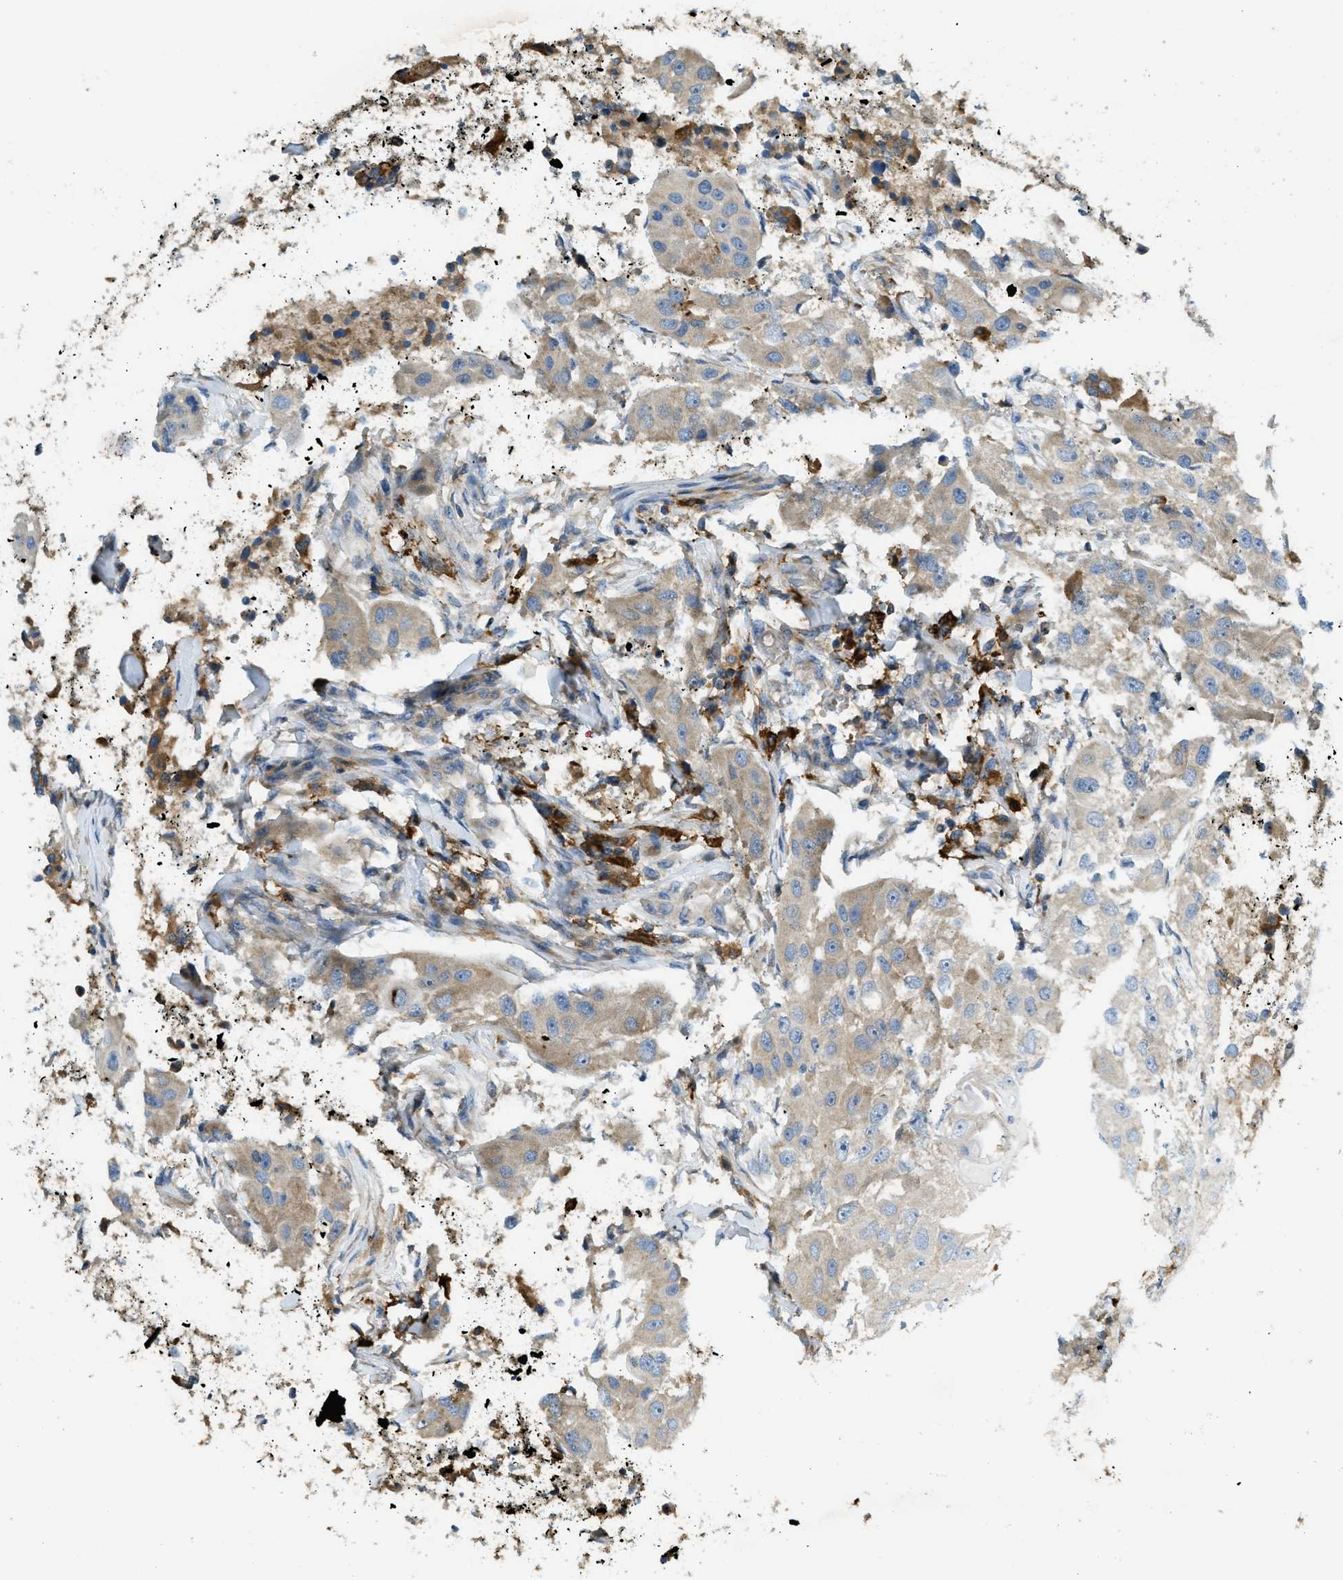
{"staining": {"intensity": "moderate", "quantity": "<25%", "location": "nuclear"}, "tissue": "glioma", "cell_type": "Tumor cells", "image_type": "cancer", "snomed": [{"axis": "morphology", "description": "Glioma, malignant, High grade"}, {"axis": "topography", "description": "Cerebral cortex"}], "caption": "Moderate nuclear positivity for a protein is identified in about <25% of tumor cells of malignant glioma (high-grade) using IHC.", "gene": "RFFL", "patient": {"sex": "female", "age": 36}}